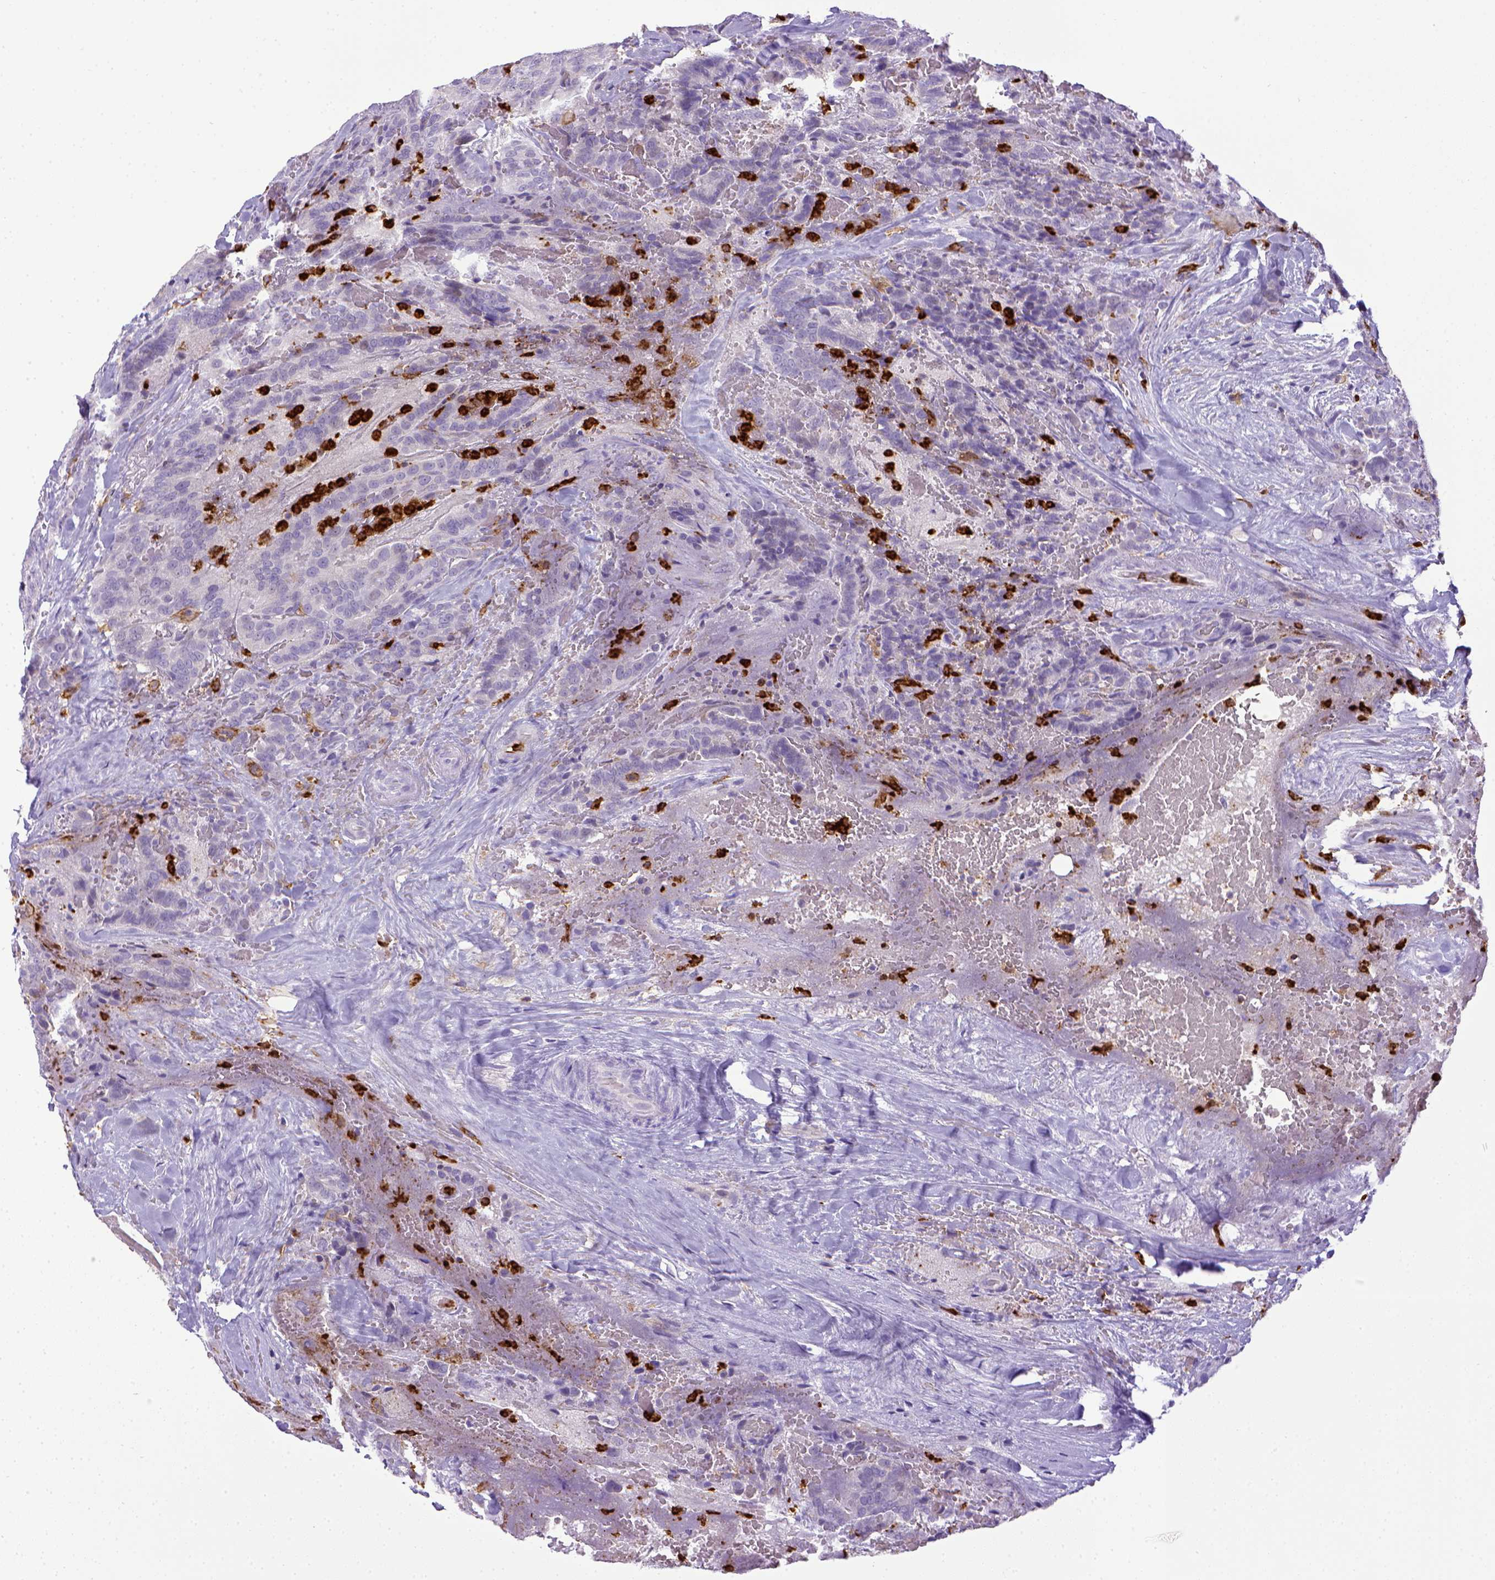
{"staining": {"intensity": "negative", "quantity": "none", "location": "none"}, "tissue": "thyroid cancer", "cell_type": "Tumor cells", "image_type": "cancer", "snomed": [{"axis": "morphology", "description": "Papillary adenocarcinoma, NOS"}, {"axis": "topography", "description": "Thyroid gland"}], "caption": "High magnification brightfield microscopy of thyroid cancer (papillary adenocarcinoma) stained with DAB (brown) and counterstained with hematoxylin (blue): tumor cells show no significant expression.", "gene": "ITGAM", "patient": {"sex": "male", "age": 61}}